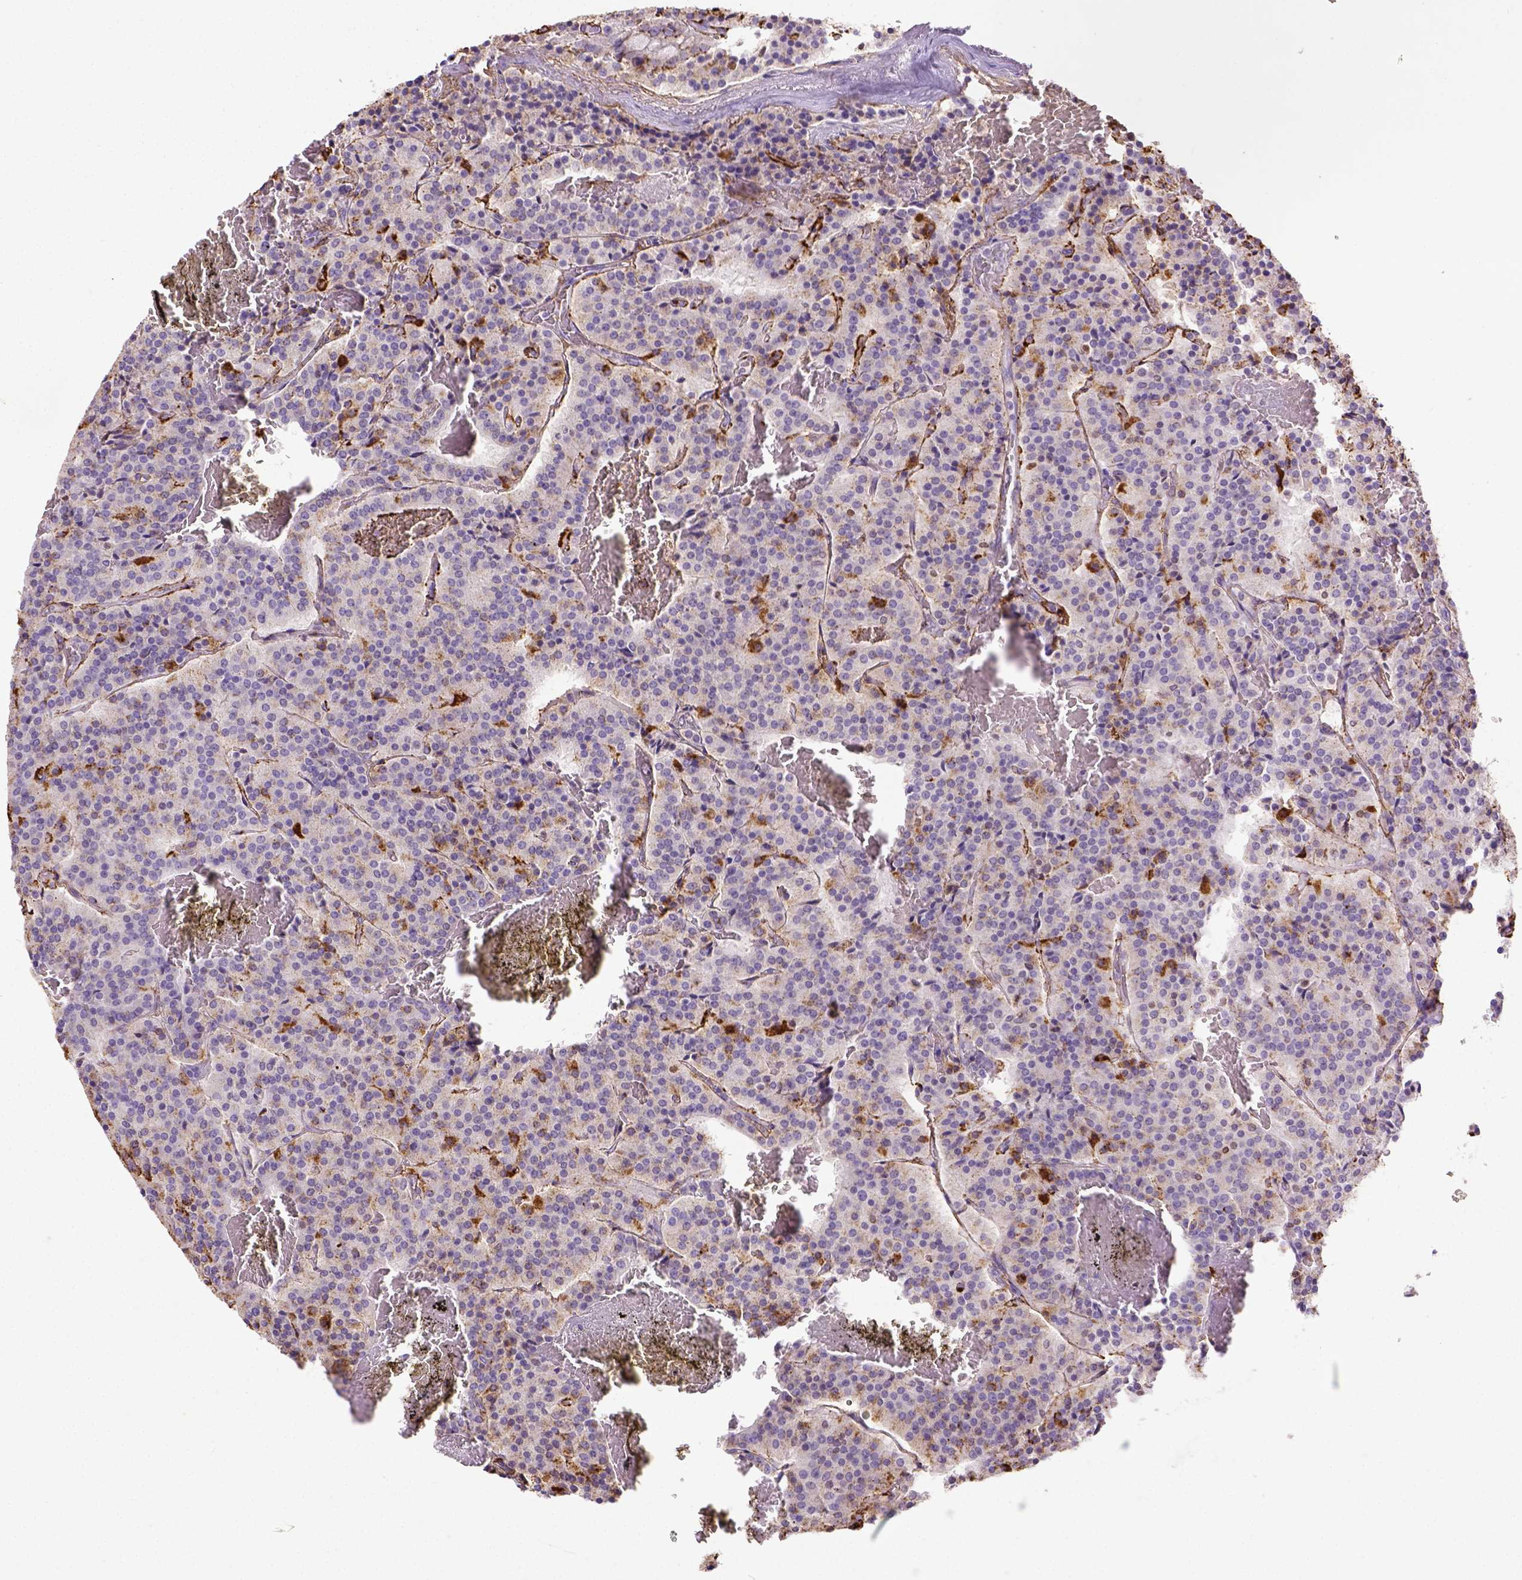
{"staining": {"intensity": "moderate", "quantity": "<25%", "location": "cytoplasmic/membranous"}, "tissue": "carcinoid", "cell_type": "Tumor cells", "image_type": "cancer", "snomed": [{"axis": "morphology", "description": "Carcinoid, malignant, NOS"}, {"axis": "topography", "description": "Lung"}], "caption": "Human carcinoid stained with a protein marker demonstrates moderate staining in tumor cells.", "gene": "B3GAT1", "patient": {"sex": "male", "age": 70}}